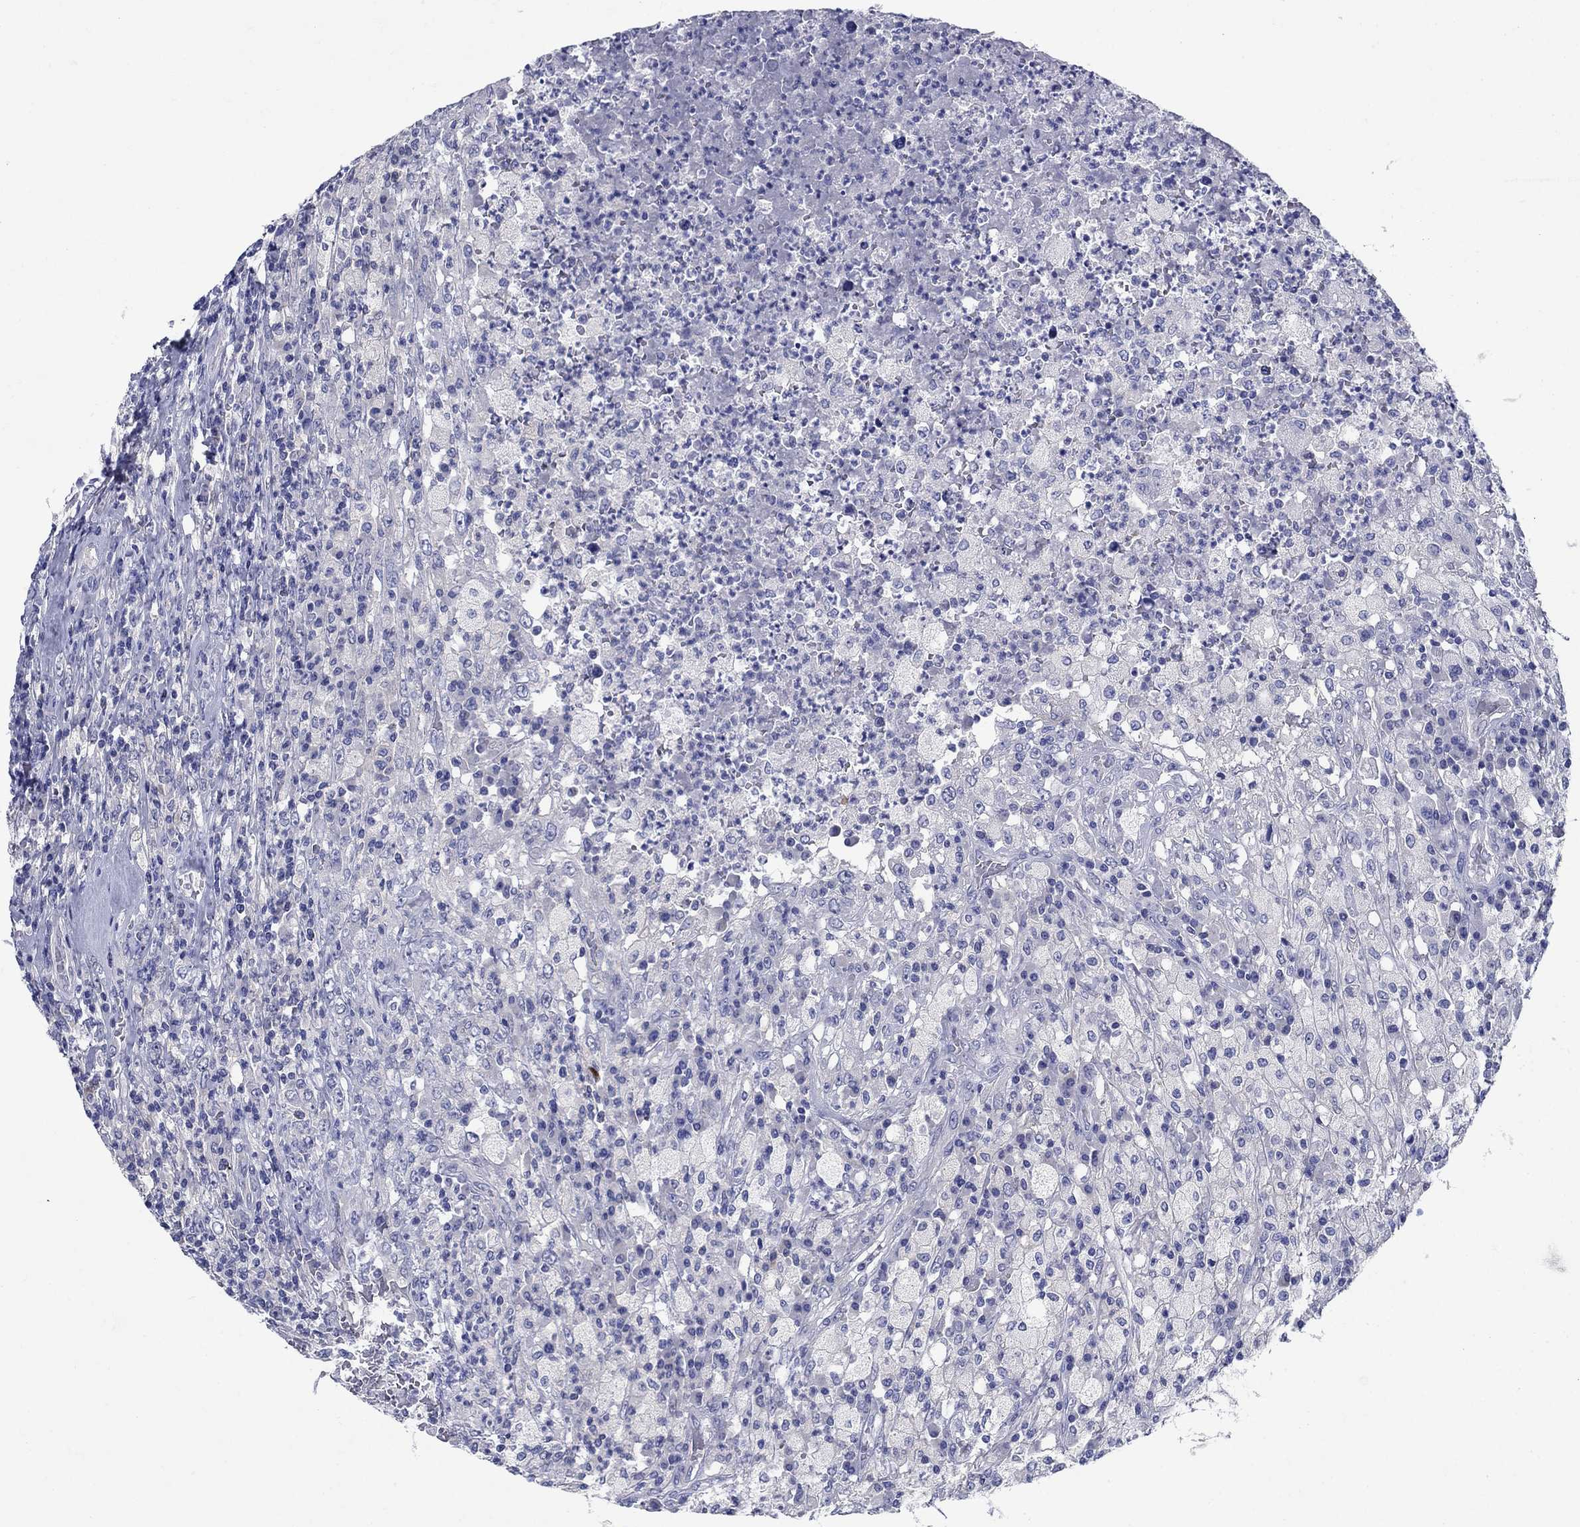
{"staining": {"intensity": "negative", "quantity": "none", "location": "none"}, "tissue": "testis cancer", "cell_type": "Tumor cells", "image_type": "cancer", "snomed": [{"axis": "morphology", "description": "Necrosis, NOS"}, {"axis": "morphology", "description": "Carcinoma, Embryonal, NOS"}, {"axis": "topography", "description": "Testis"}], "caption": "DAB immunohistochemical staining of testis cancer reveals no significant expression in tumor cells.", "gene": "SULT2B1", "patient": {"sex": "male", "age": 19}}